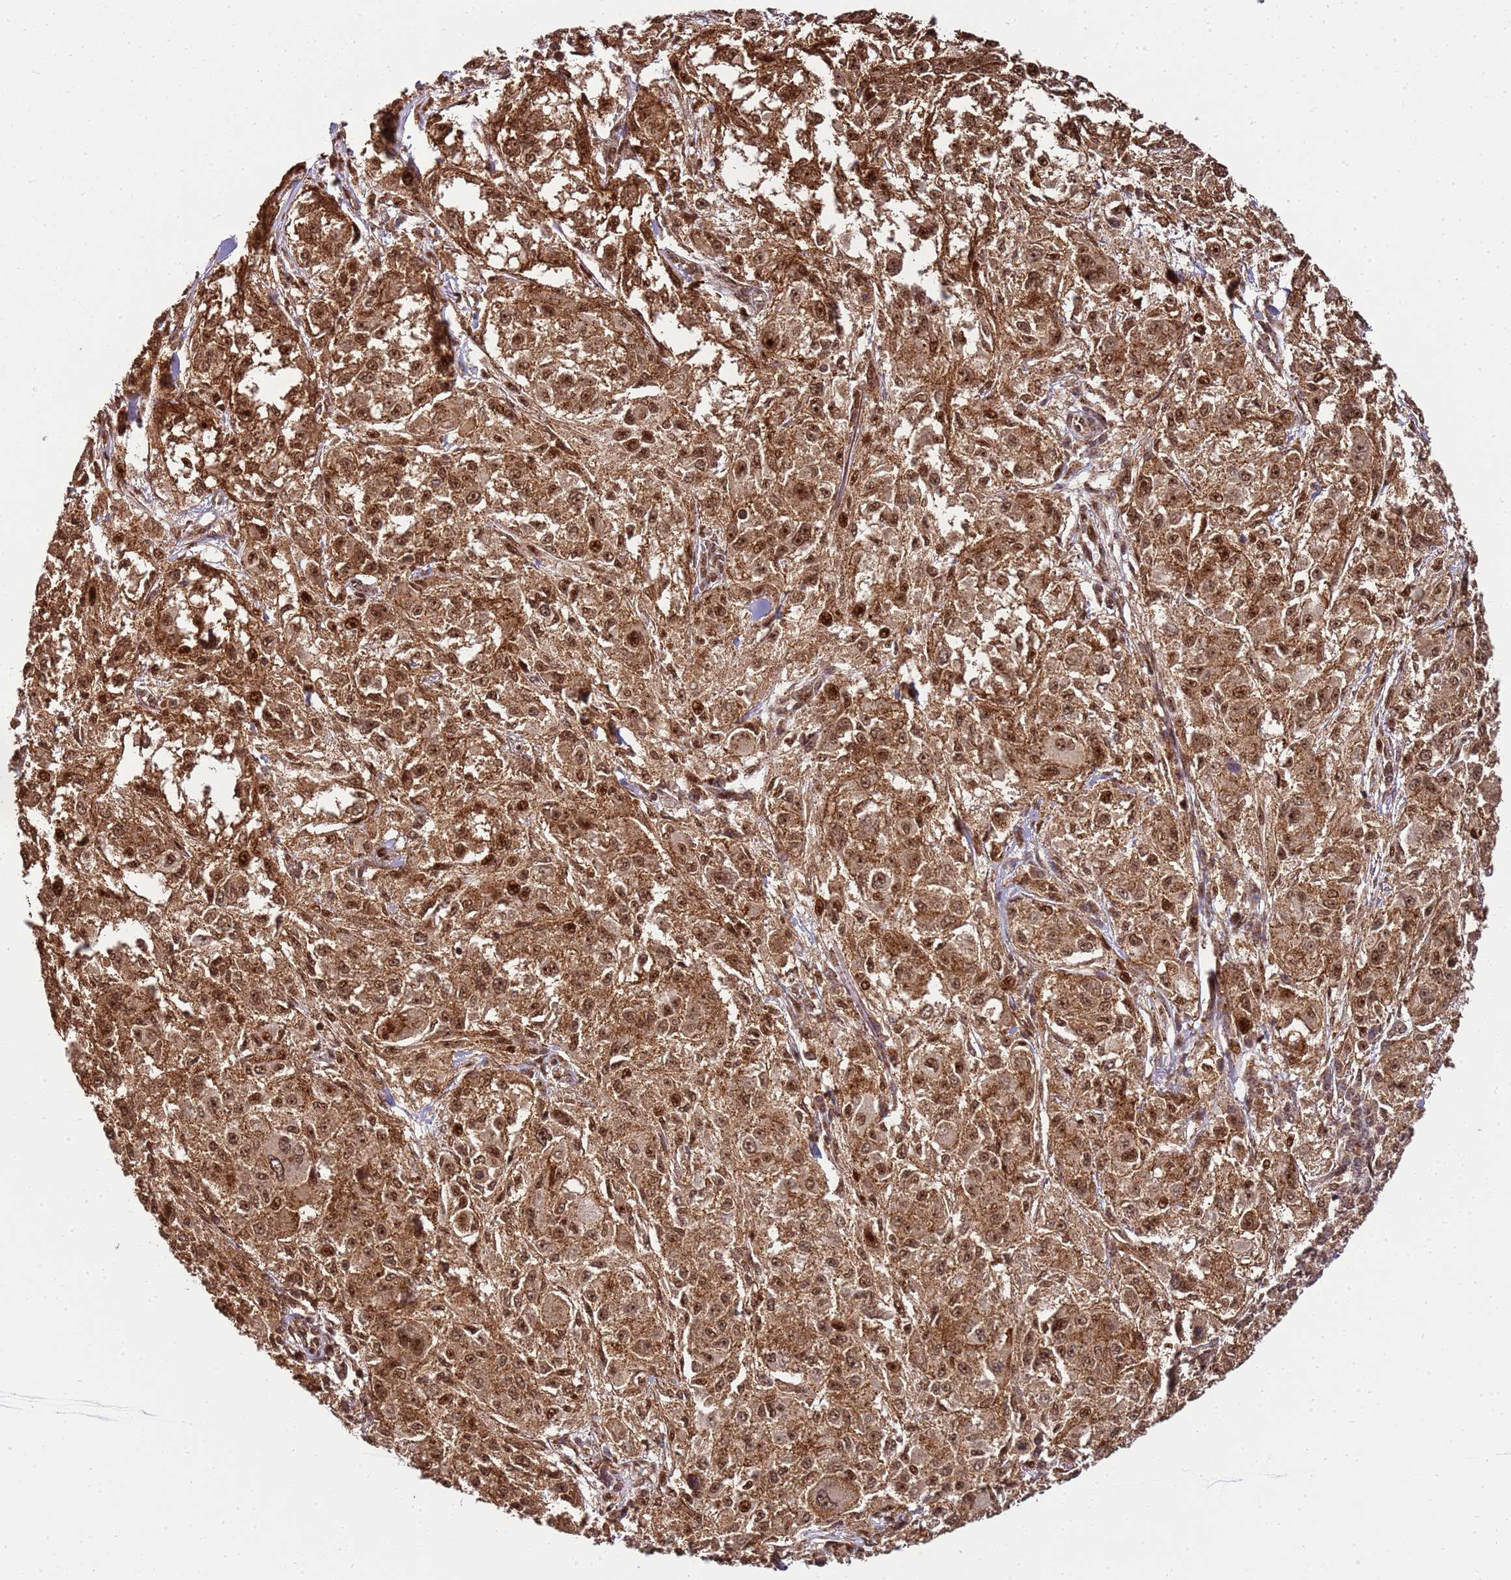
{"staining": {"intensity": "moderate", "quantity": ">75%", "location": "cytoplasmic/membranous,nuclear"}, "tissue": "melanoma", "cell_type": "Tumor cells", "image_type": "cancer", "snomed": [{"axis": "morphology", "description": "Necrosis, NOS"}, {"axis": "morphology", "description": "Malignant melanoma, NOS"}, {"axis": "topography", "description": "Skin"}], "caption": "Malignant melanoma was stained to show a protein in brown. There is medium levels of moderate cytoplasmic/membranous and nuclear expression in approximately >75% of tumor cells. (IHC, brightfield microscopy, high magnification).", "gene": "PEX14", "patient": {"sex": "female", "age": 87}}